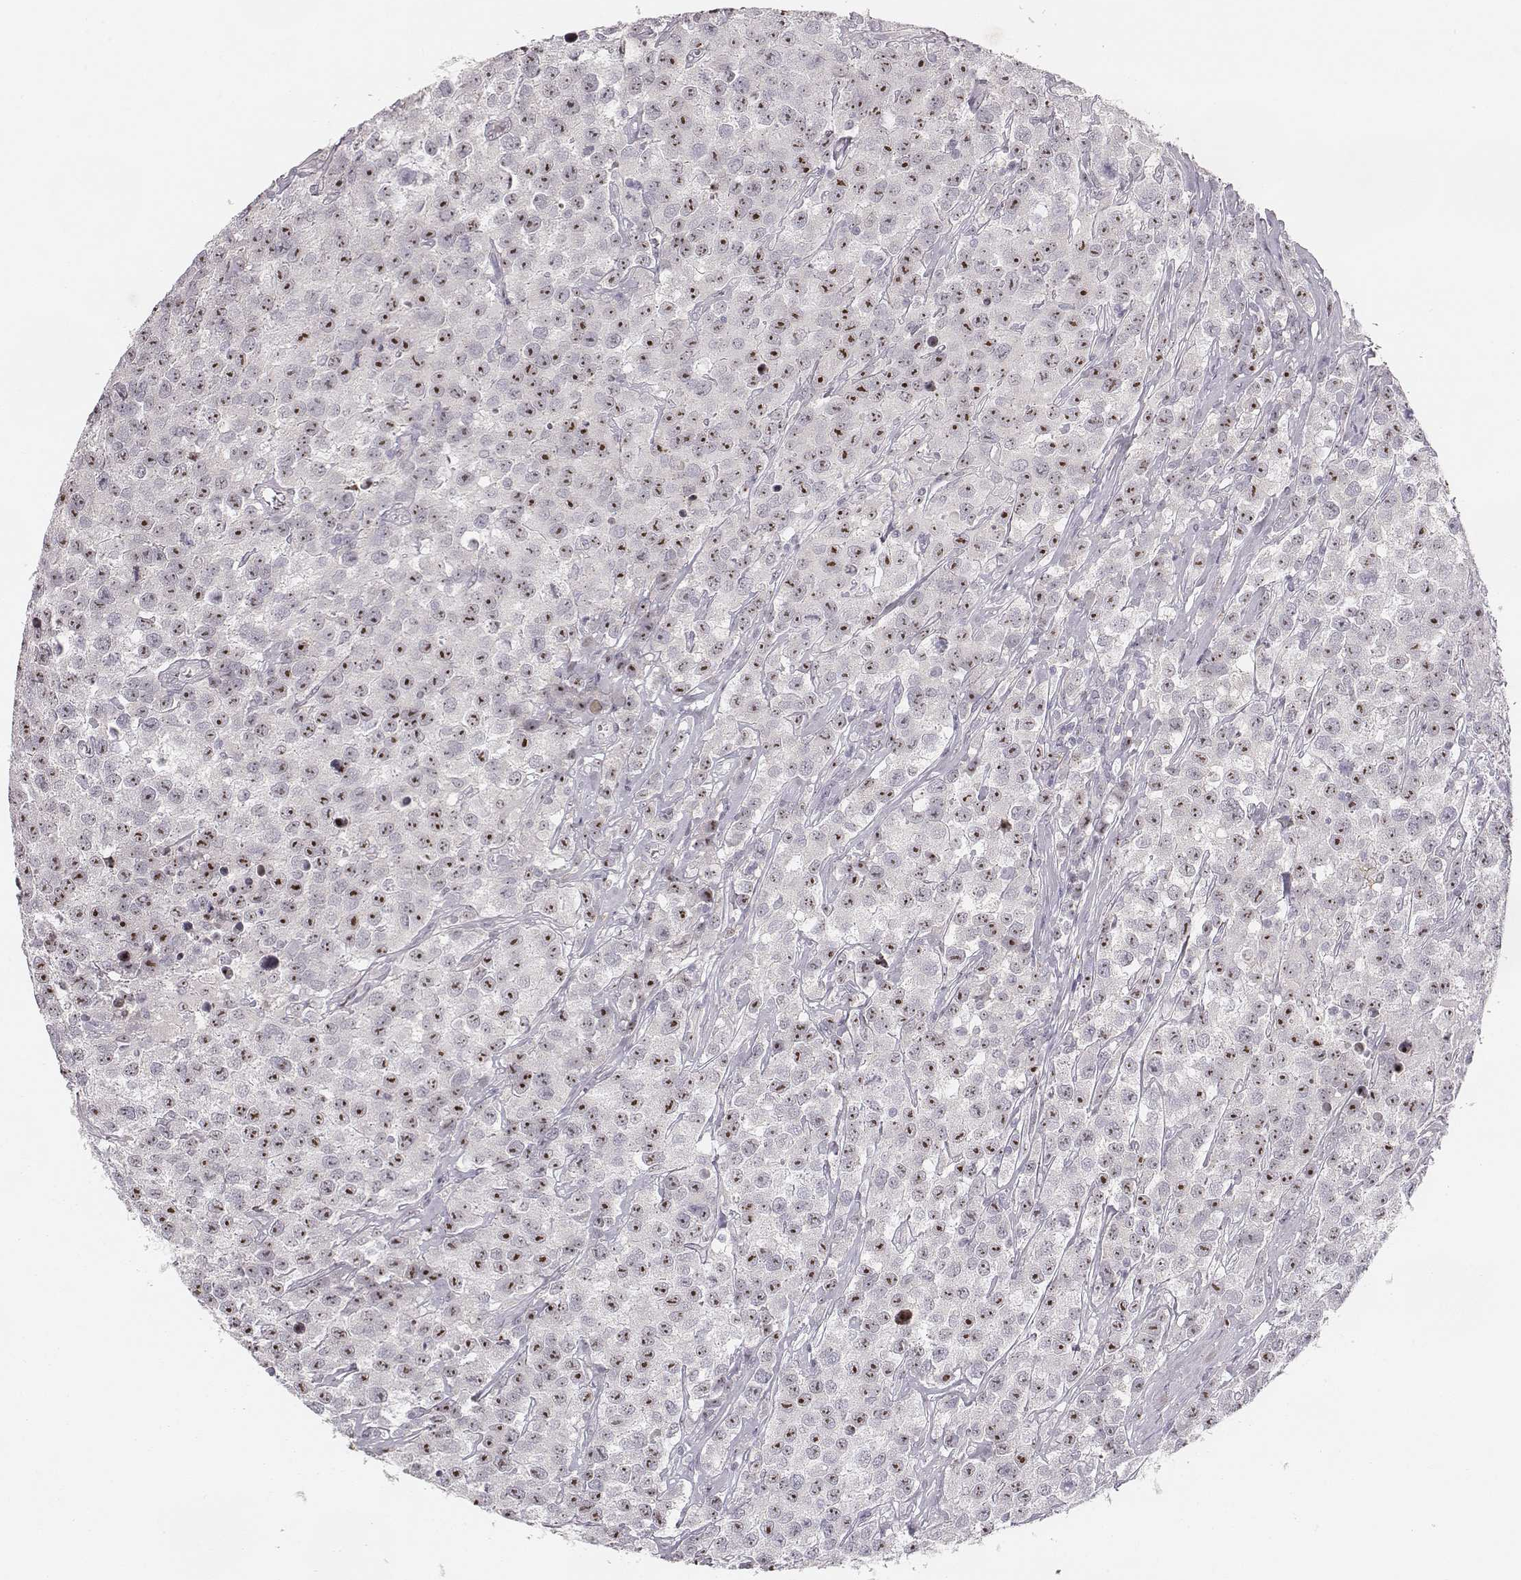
{"staining": {"intensity": "strong", "quantity": "25%-75%", "location": "nuclear"}, "tissue": "testis cancer", "cell_type": "Tumor cells", "image_type": "cancer", "snomed": [{"axis": "morphology", "description": "Seminoma, NOS"}, {"axis": "topography", "description": "Testis"}], "caption": "Approximately 25%-75% of tumor cells in testis cancer (seminoma) show strong nuclear protein positivity as visualized by brown immunohistochemical staining.", "gene": "NIFK", "patient": {"sex": "male", "age": 59}}